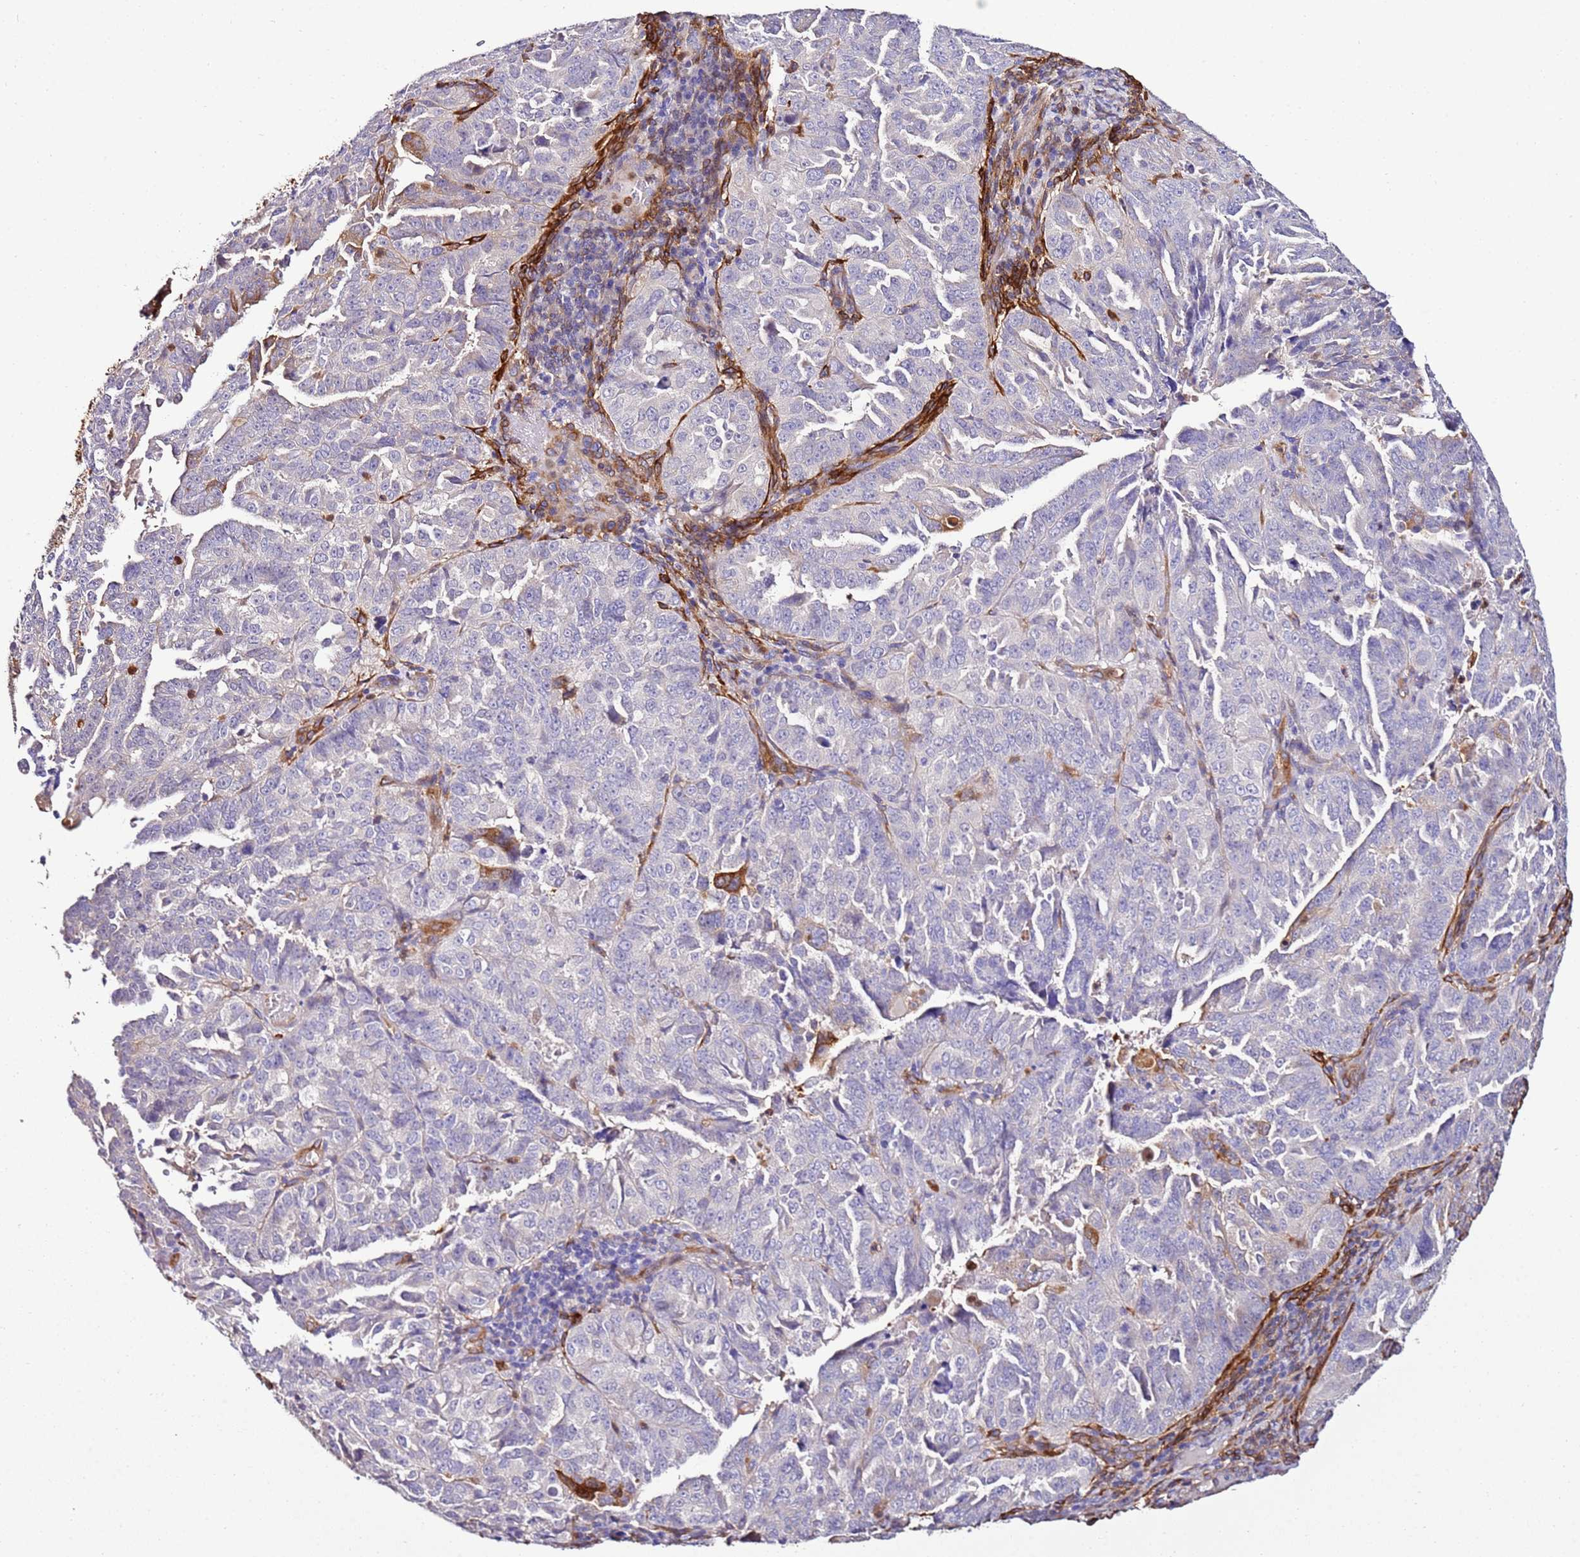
{"staining": {"intensity": "negative", "quantity": "none", "location": "none"}, "tissue": "endometrial cancer", "cell_type": "Tumor cells", "image_type": "cancer", "snomed": [{"axis": "morphology", "description": "Adenocarcinoma, NOS"}, {"axis": "topography", "description": "Endometrium"}], "caption": "Immunohistochemistry of endometrial adenocarcinoma displays no expression in tumor cells.", "gene": "FAM174C", "patient": {"sex": "female", "age": 65}}